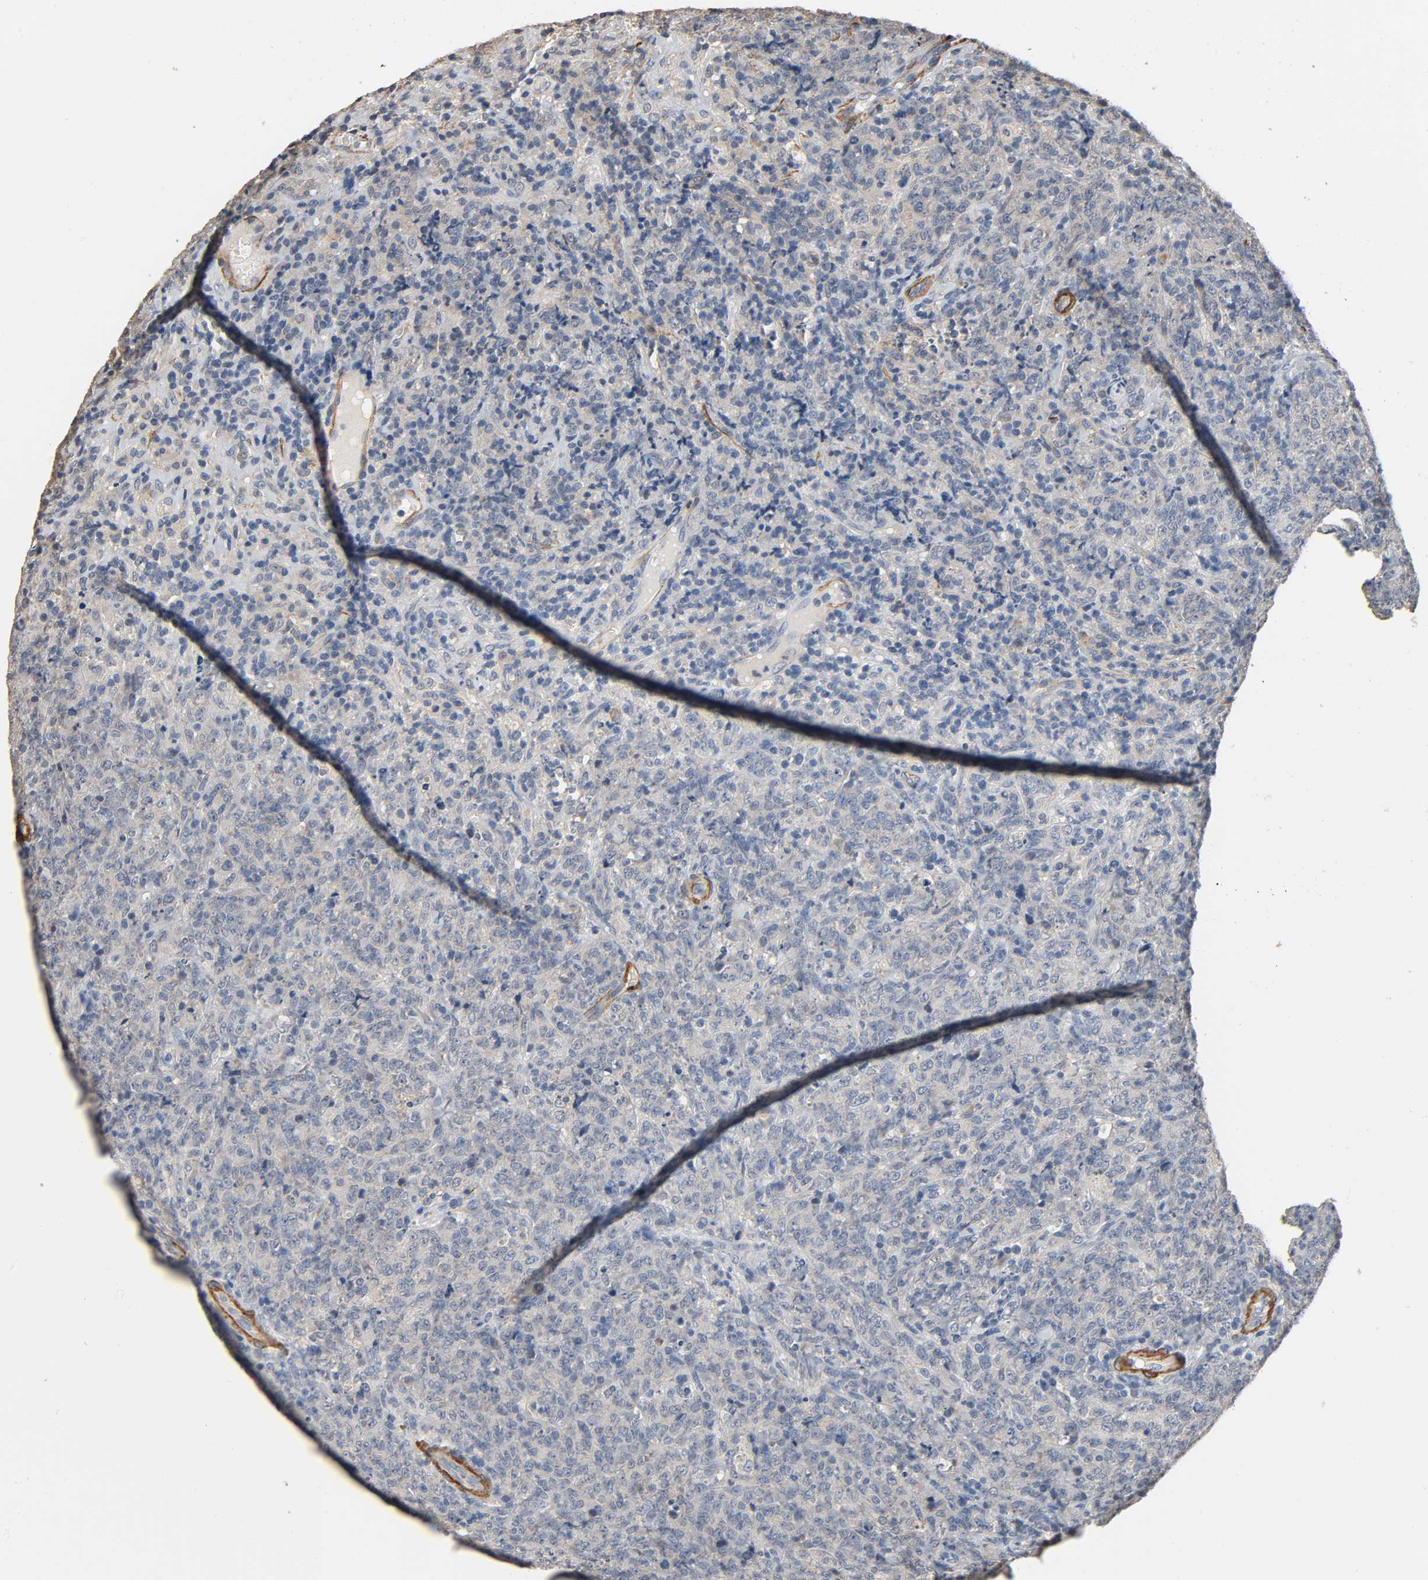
{"staining": {"intensity": "weak", "quantity": ">75%", "location": "cytoplasmic/membranous"}, "tissue": "lymphoma", "cell_type": "Tumor cells", "image_type": "cancer", "snomed": [{"axis": "morphology", "description": "Malignant lymphoma, non-Hodgkin's type, High grade"}, {"axis": "topography", "description": "Tonsil"}], "caption": "A histopathology image showing weak cytoplasmic/membranous expression in approximately >75% of tumor cells in high-grade malignant lymphoma, non-Hodgkin's type, as visualized by brown immunohistochemical staining.", "gene": "GSTA3", "patient": {"sex": "female", "age": 36}}